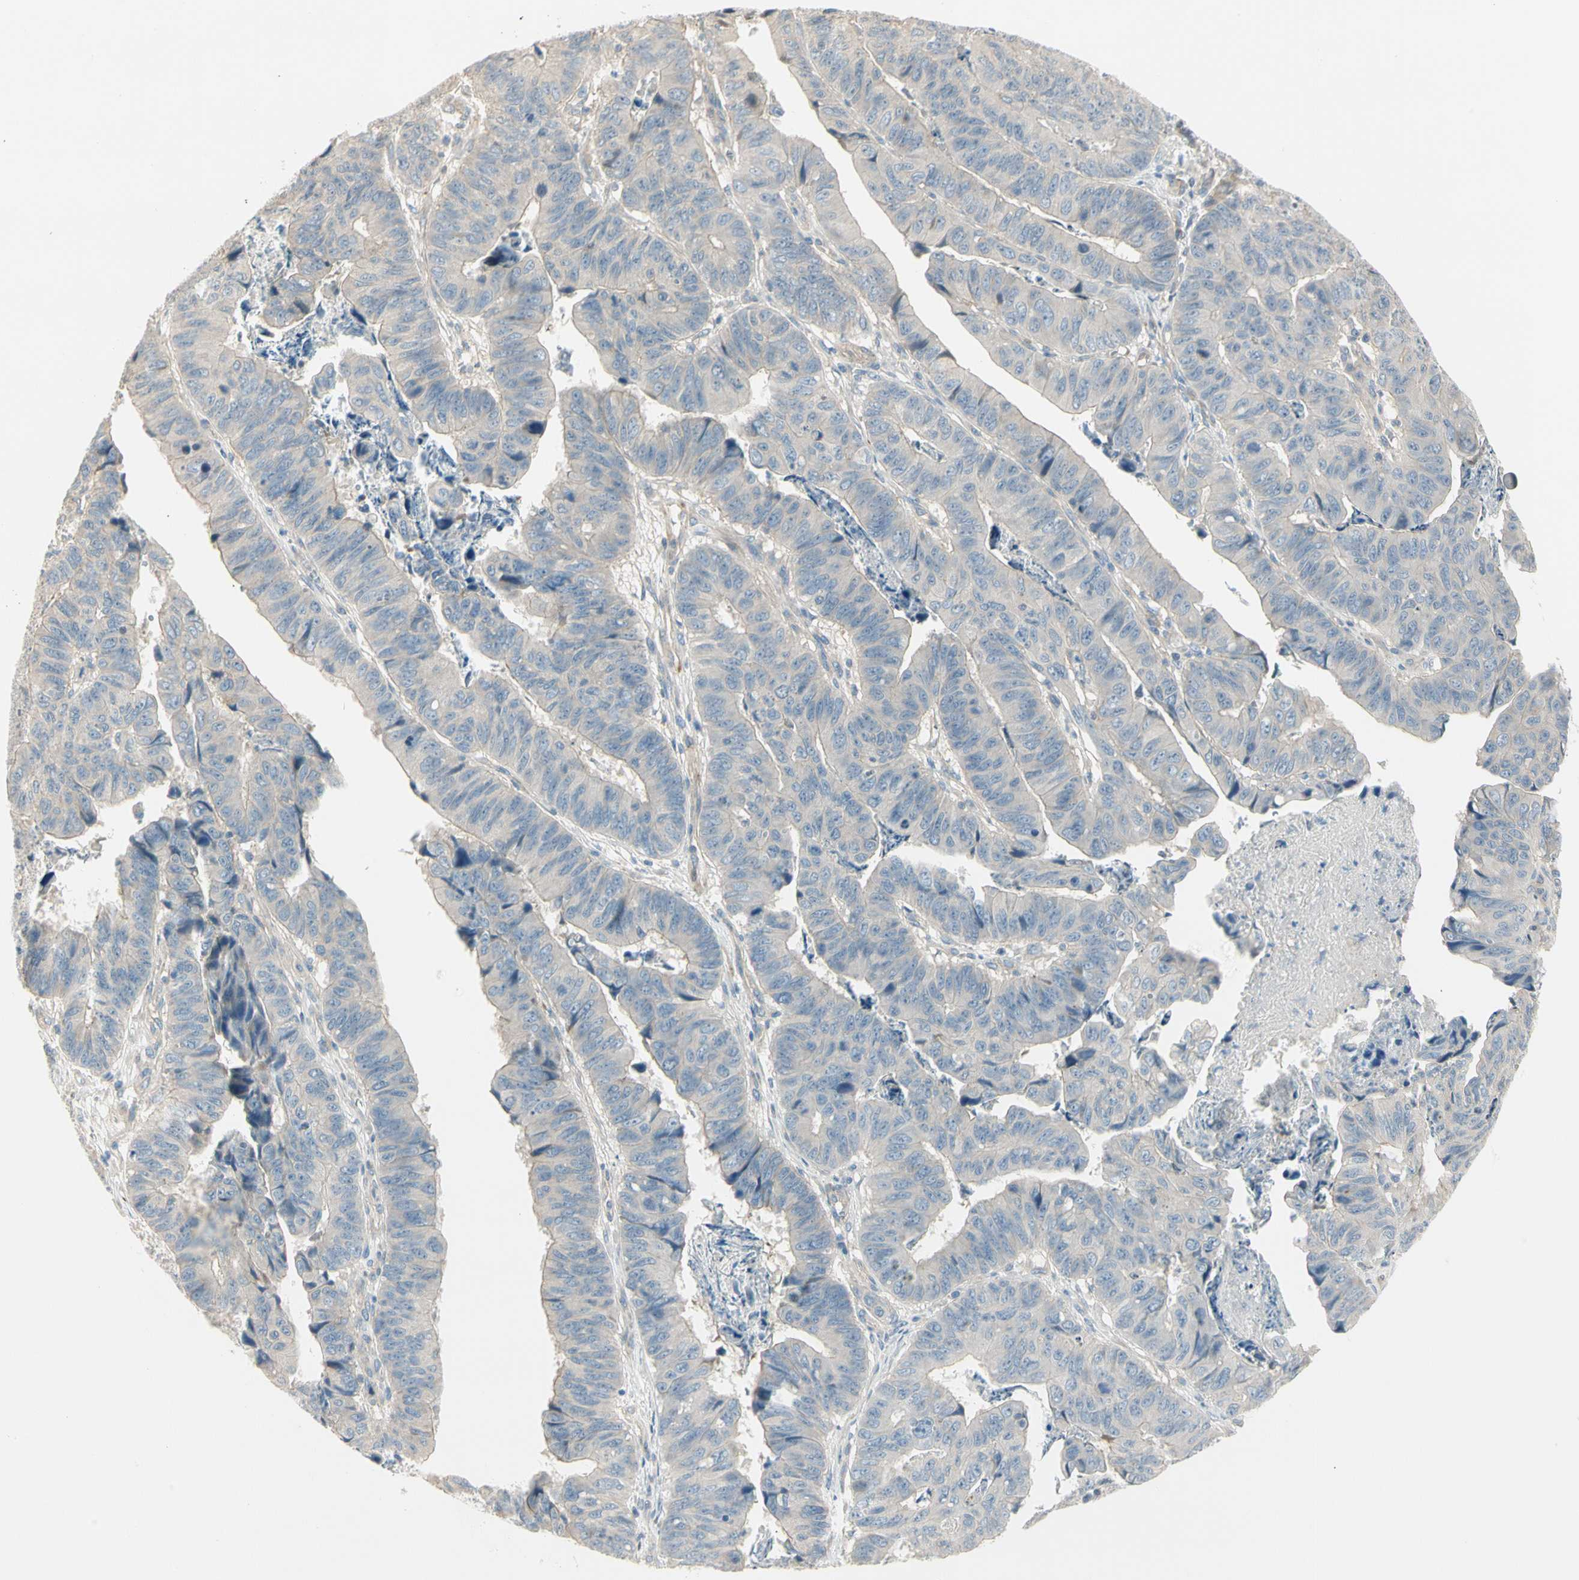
{"staining": {"intensity": "negative", "quantity": "none", "location": "none"}, "tissue": "stomach cancer", "cell_type": "Tumor cells", "image_type": "cancer", "snomed": [{"axis": "morphology", "description": "Adenocarcinoma, NOS"}, {"axis": "topography", "description": "Stomach, lower"}], "caption": "Photomicrograph shows no protein staining in tumor cells of stomach cancer tissue.", "gene": "ADGRA3", "patient": {"sex": "male", "age": 77}}